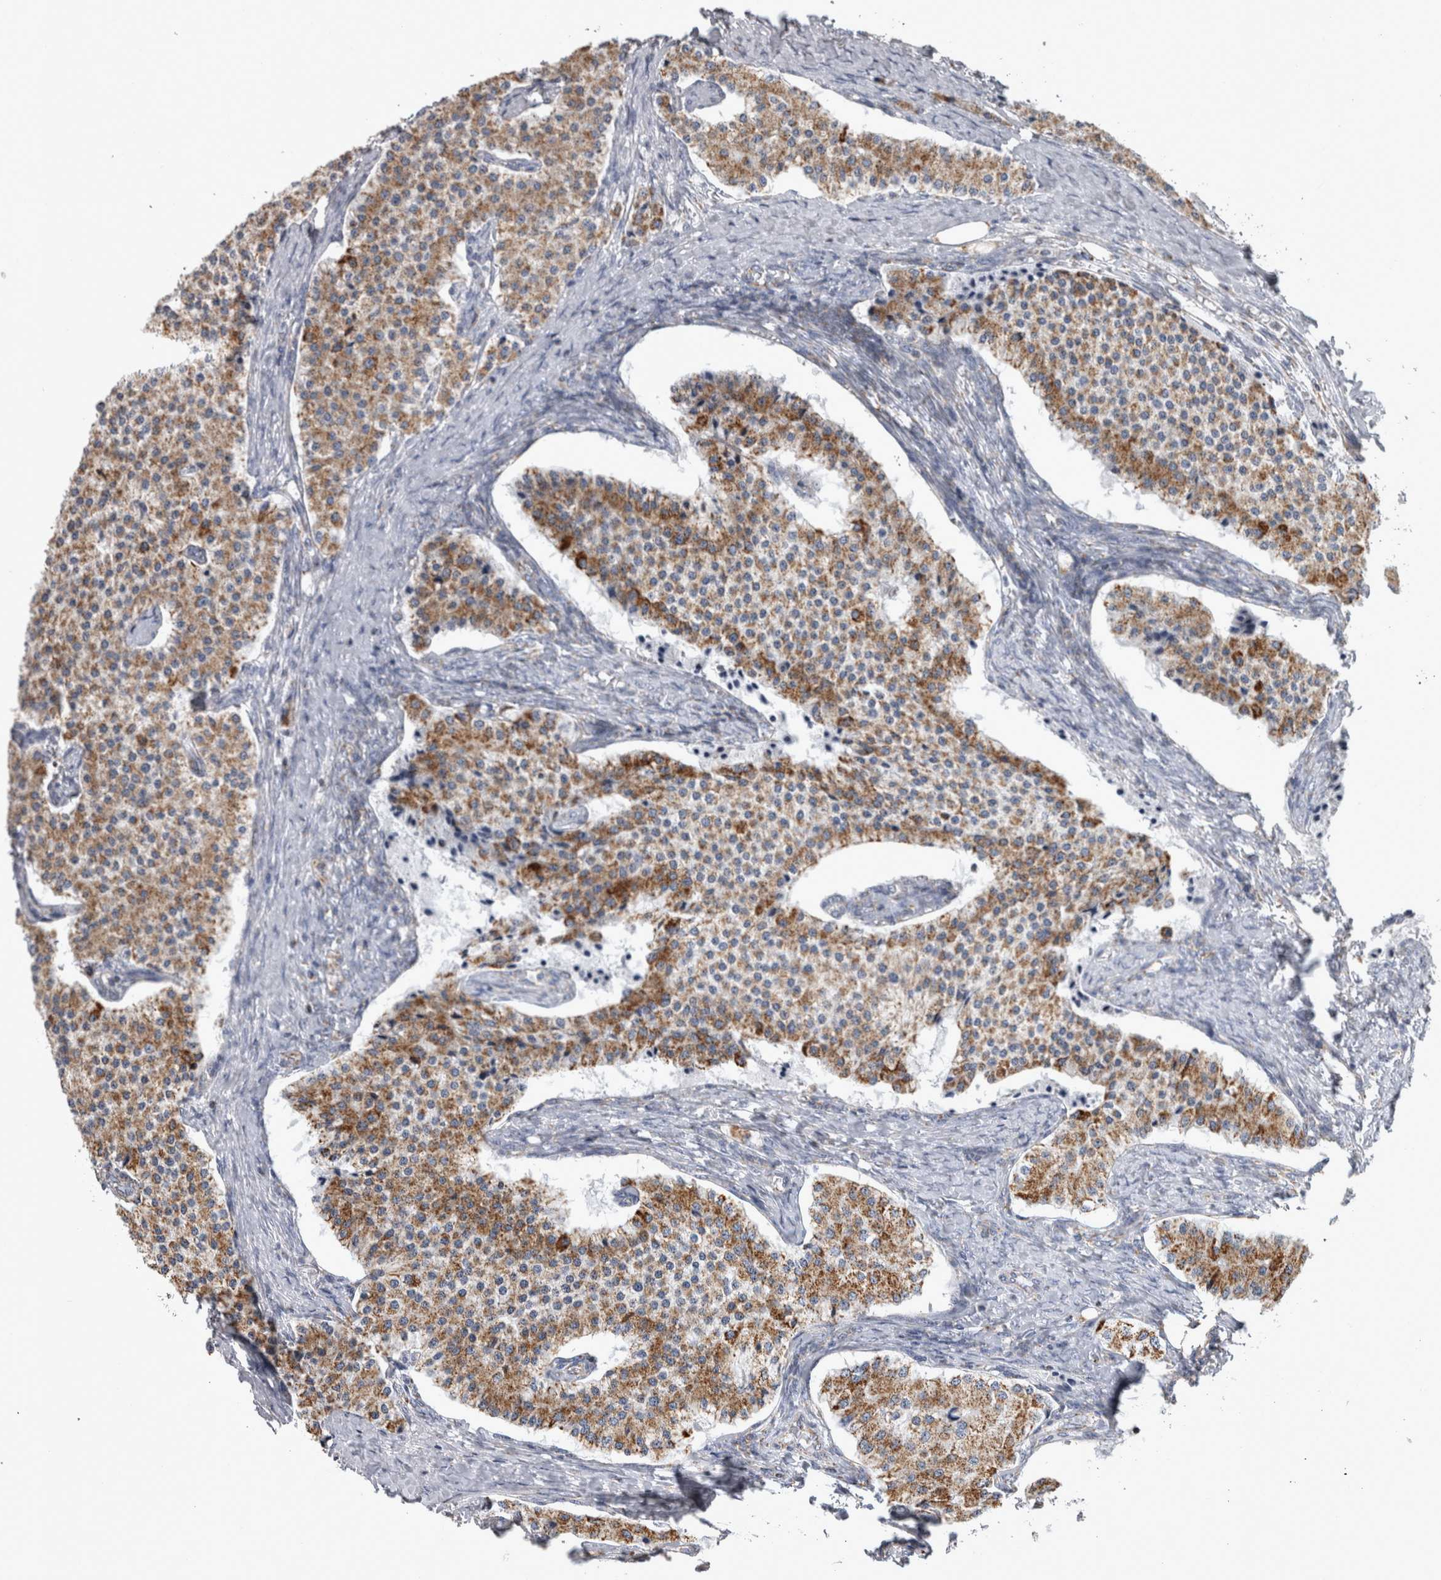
{"staining": {"intensity": "moderate", "quantity": ">75%", "location": "cytoplasmic/membranous"}, "tissue": "carcinoid", "cell_type": "Tumor cells", "image_type": "cancer", "snomed": [{"axis": "morphology", "description": "Carcinoid, malignant, NOS"}, {"axis": "topography", "description": "Colon"}], "caption": "Human malignant carcinoid stained with a brown dye demonstrates moderate cytoplasmic/membranous positive positivity in approximately >75% of tumor cells.", "gene": "MDH2", "patient": {"sex": "female", "age": 52}}